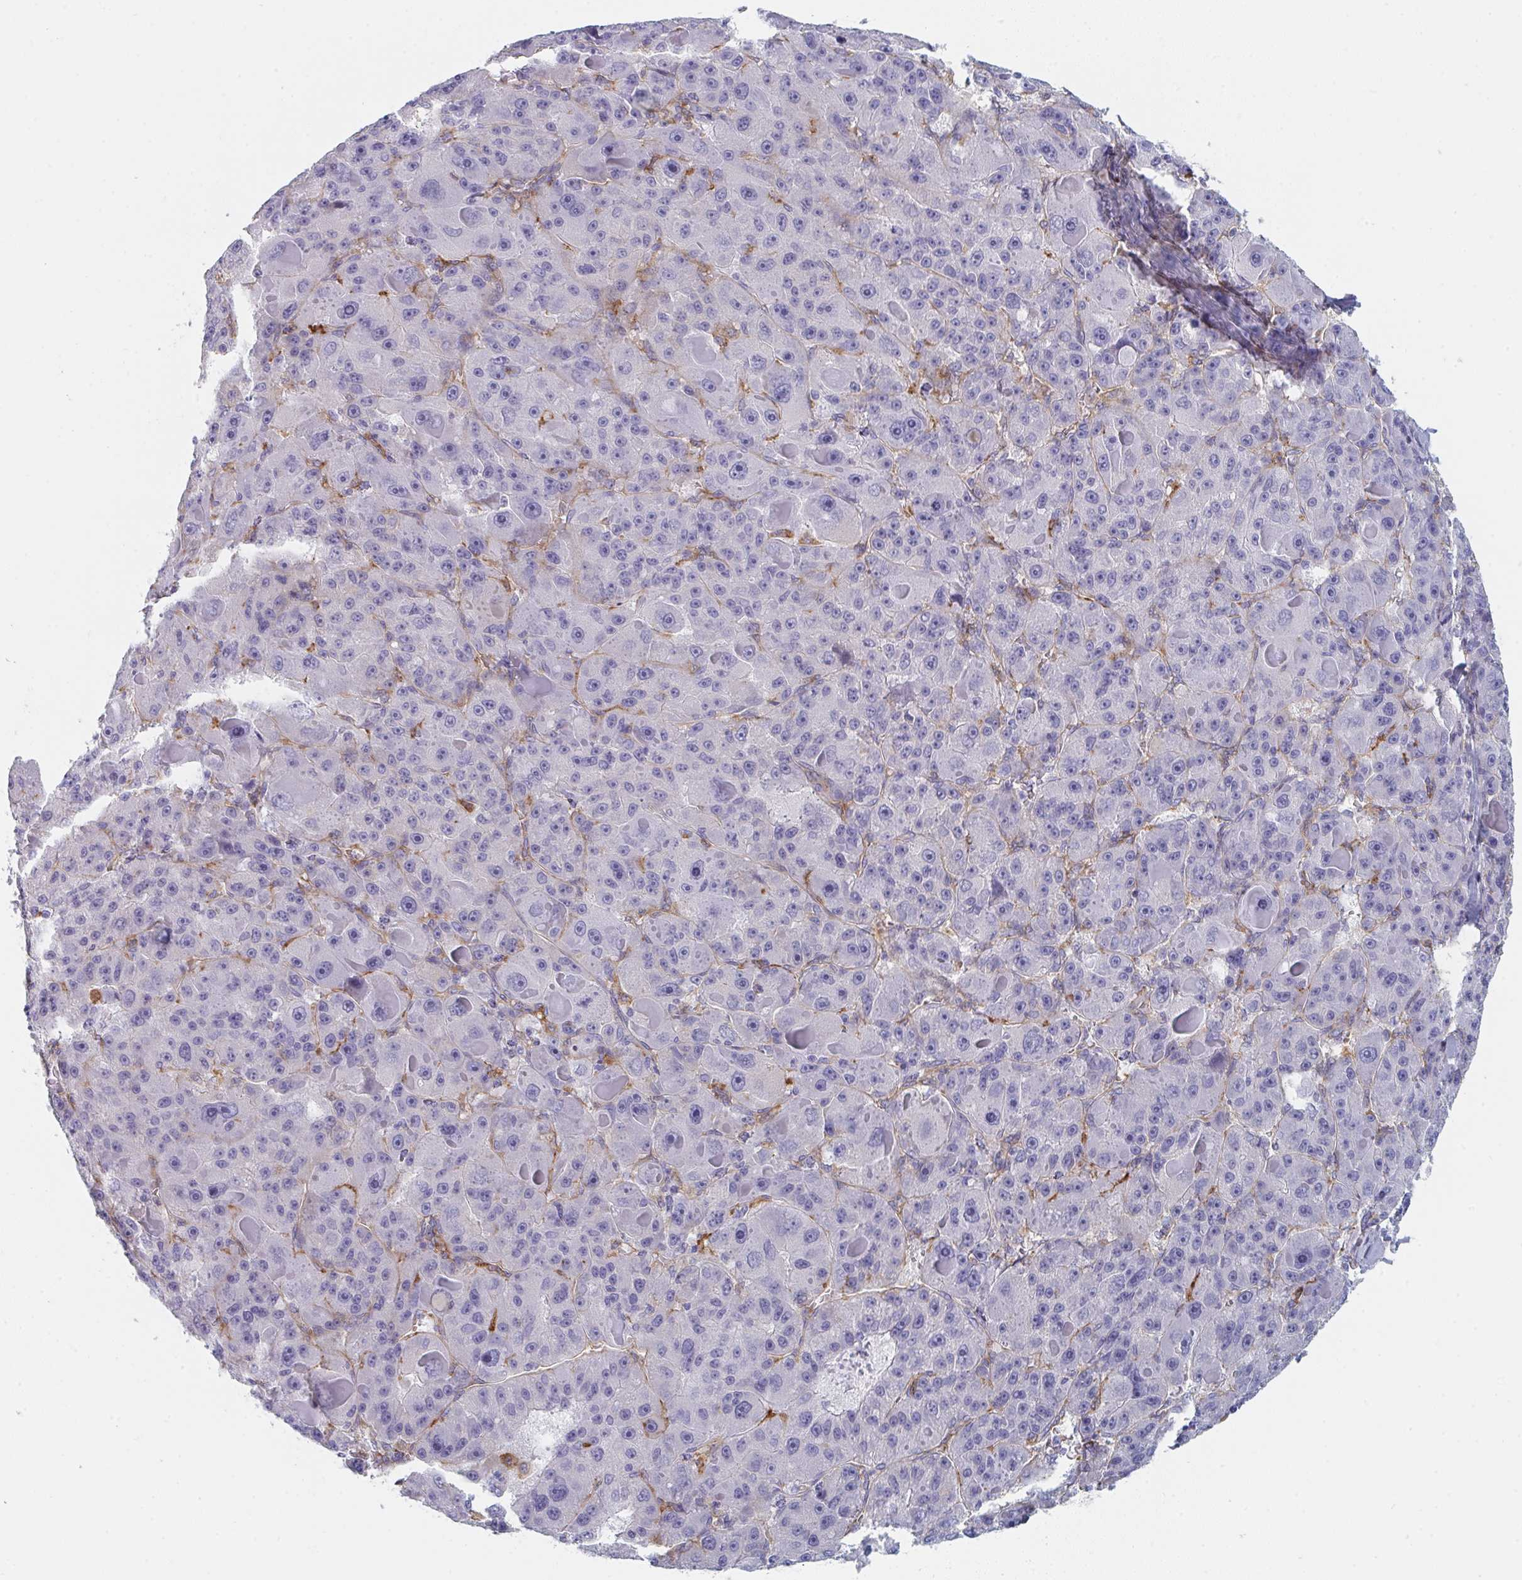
{"staining": {"intensity": "negative", "quantity": "none", "location": "none"}, "tissue": "liver cancer", "cell_type": "Tumor cells", "image_type": "cancer", "snomed": [{"axis": "morphology", "description": "Carcinoma, Hepatocellular, NOS"}, {"axis": "topography", "description": "Liver"}], "caption": "Immunohistochemistry (IHC) image of neoplastic tissue: human liver hepatocellular carcinoma stained with DAB (3,3'-diaminobenzidine) demonstrates no significant protein positivity in tumor cells.", "gene": "DAB2", "patient": {"sex": "male", "age": 76}}